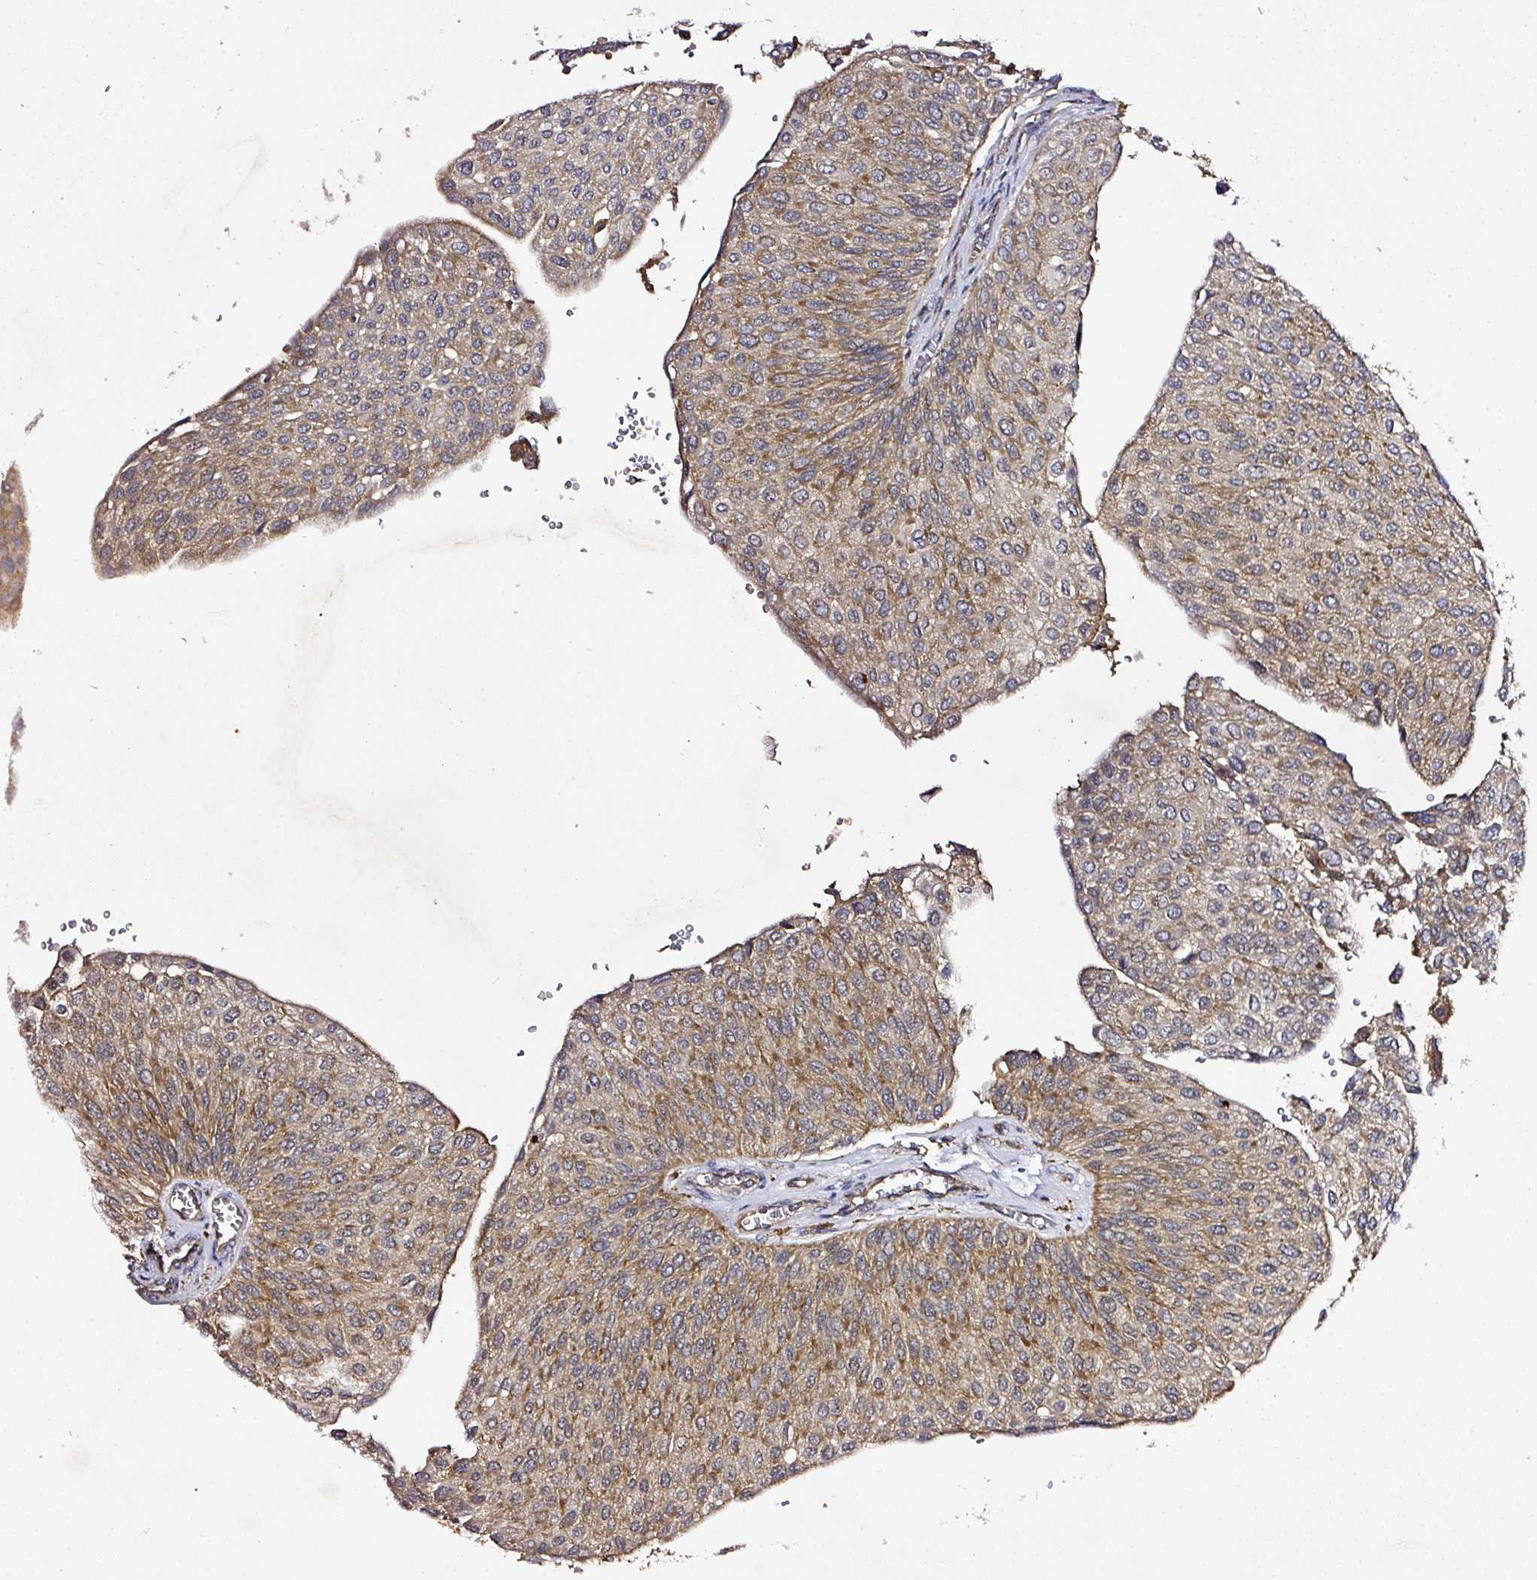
{"staining": {"intensity": "moderate", "quantity": ">75%", "location": "cytoplasmic/membranous"}, "tissue": "urothelial cancer", "cell_type": "Tumor cells", "image_type": "cancer", "snomed": [{"axis": "morphology", "description": "Urothelial carcinoma, NOS"}, {"axis": "topography", "description": "Urinary bladder"}], "caption": "Urothelial cancer tissue displays moderate cytoplasmic/membranous staining in about >75% of tumor cells", "gene": "ZNF513", "patient": {"sex": "male", "age": 67}}